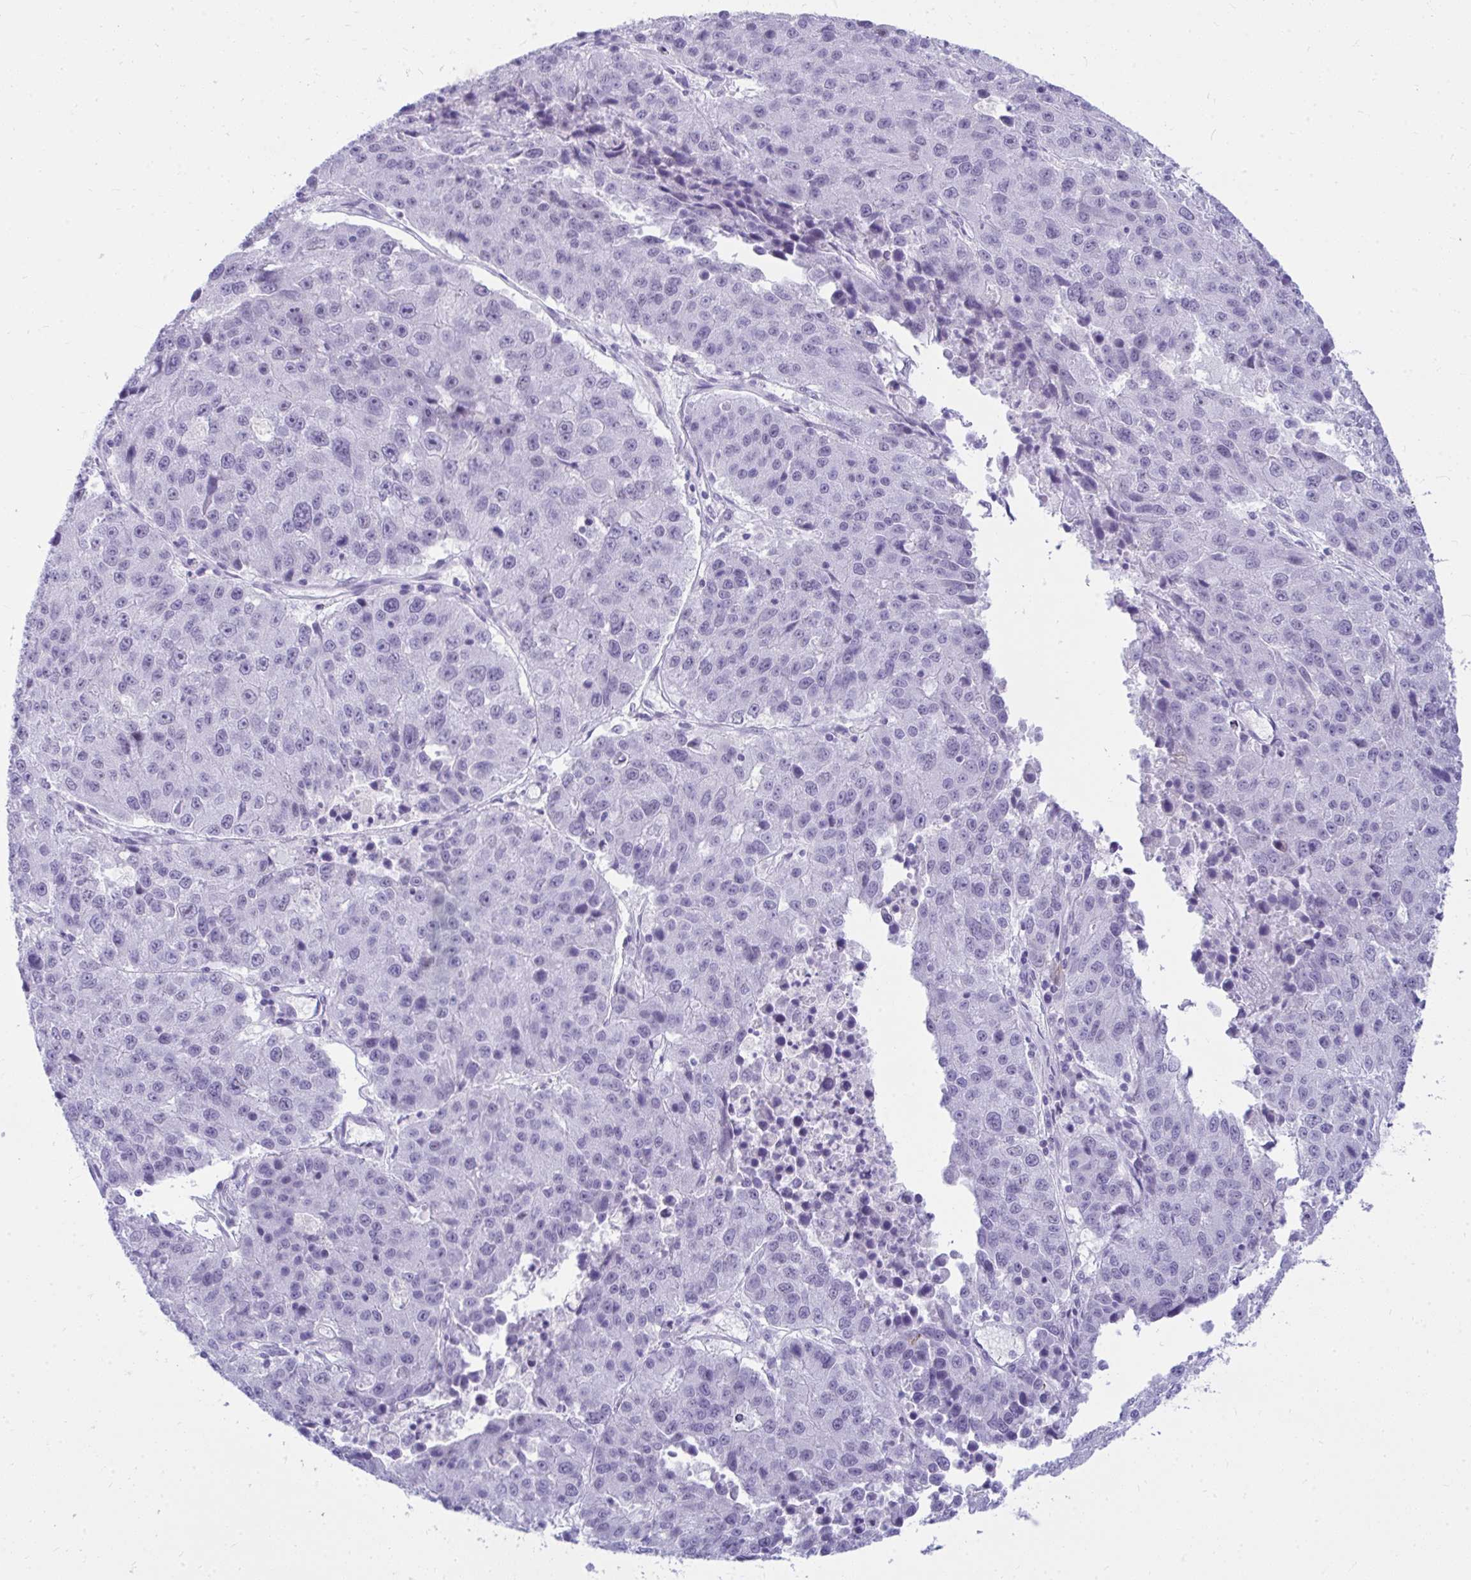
{"staining": {"intensity": "negative", "quantity": "none", "location": "none"}, "tissue": "stomach cancer", "cell_type": "Tumor cells", "image_type": "cancer", "snomed": [{"axis": "morphology", "description": "Adenocarcinoma, NOS"}, {"axis": "topography", "description": "Stomach"}], "caption": "IHC image of neoplastic tissue: human adenocarcinoma (stomach) stained with DAB (3,3'-diaminobenzidine) displays no significant protein staining in tumor cells.", "gene": "OR5F1", "patient": {"sex": "male", "age": 71}}